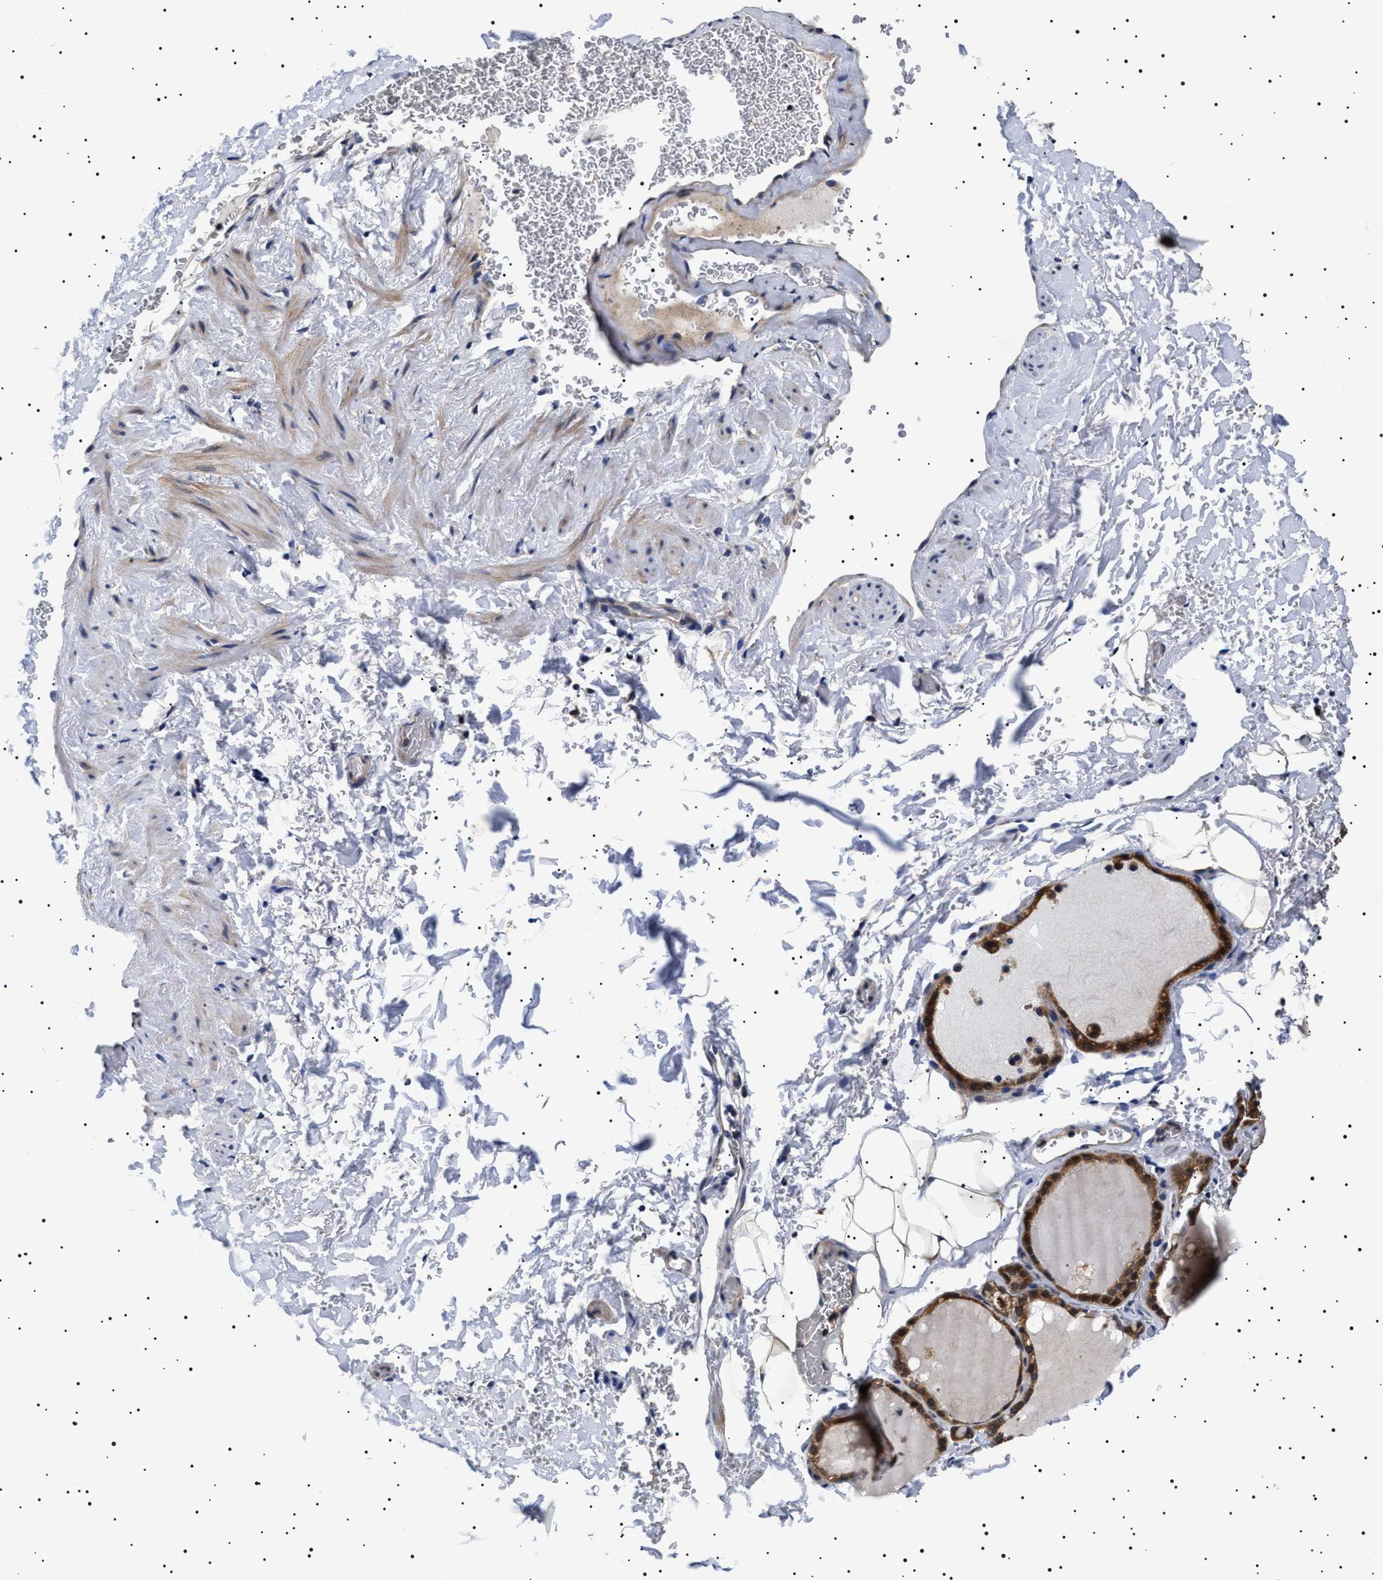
{"staining": {"intensity": "strong", "quantity": ">75%", "location": "cytoplasmic/membranous"}, "tissue": "thyroid gland", "cell_type": "Glandular cells", "image_type": "normal", "snomed": [{"axis": "morphology", "description": "Normal tissue, NOS"}, {"axis": "topography", "description": "Thyroid gland"}], "caption": "Glandular cells show strong cytoplasmic/membranous expression in approximately >75% of cells in unremarkable thyroid gland.", "gene": "SLC4A7", "patient": {"sex": "male", "age": 61}}